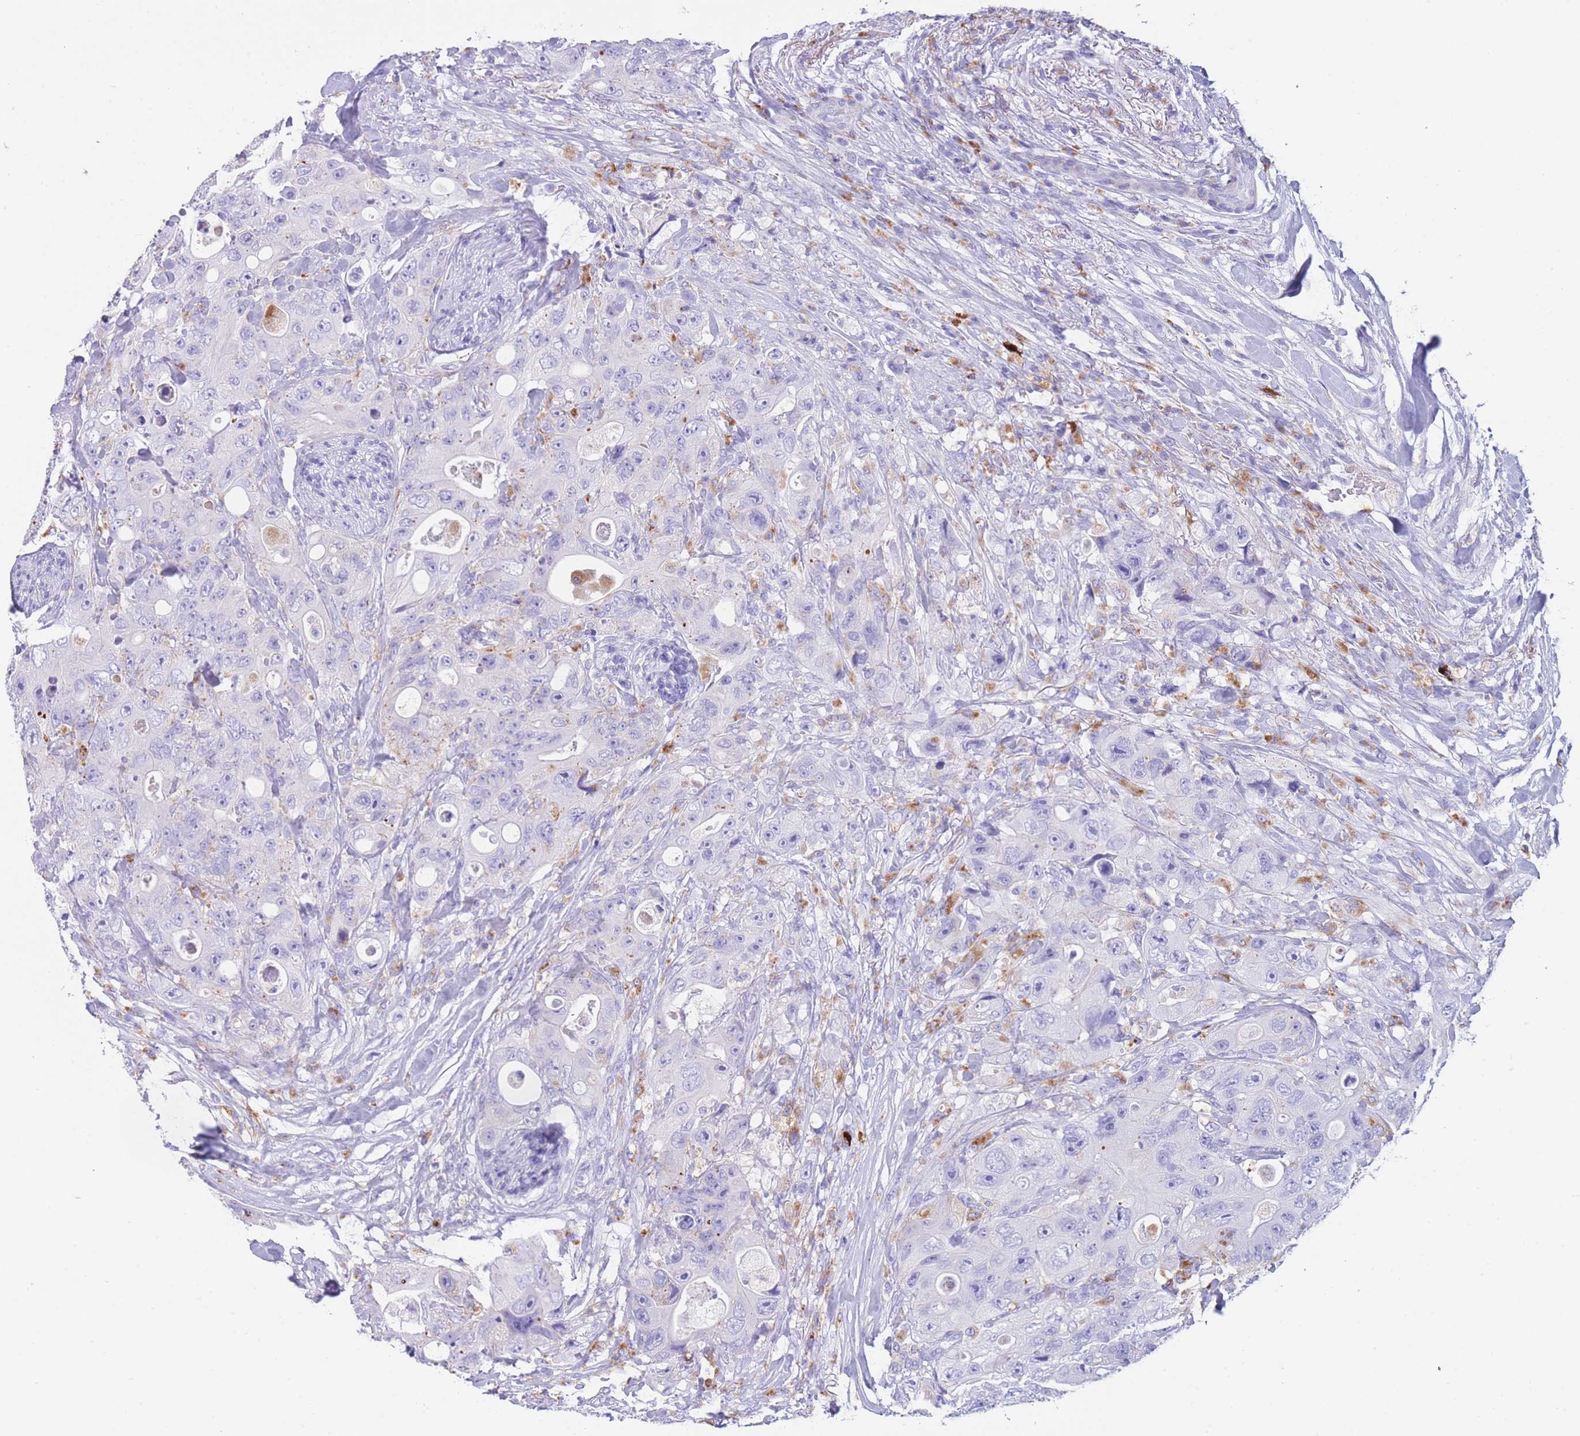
{"staining": {"intensity": "negative", "quantity": "none", "location": "none"}, "tissue": "colorectal cancer", "cell_type": "Tumor cells", "image_type": "cancer", "snomed": [{"axis": "morphology", "description": "Adenocarcinoma, NOS"}, {"axis": "topography", "description": "Colon"}], "caption": "Colorectal adenocarcinoma was stained to show a protein in brown. There is no significant expression in tumor cells.", "gene": "PLBD1", "patient": {"sex": "female", "age": 46}}